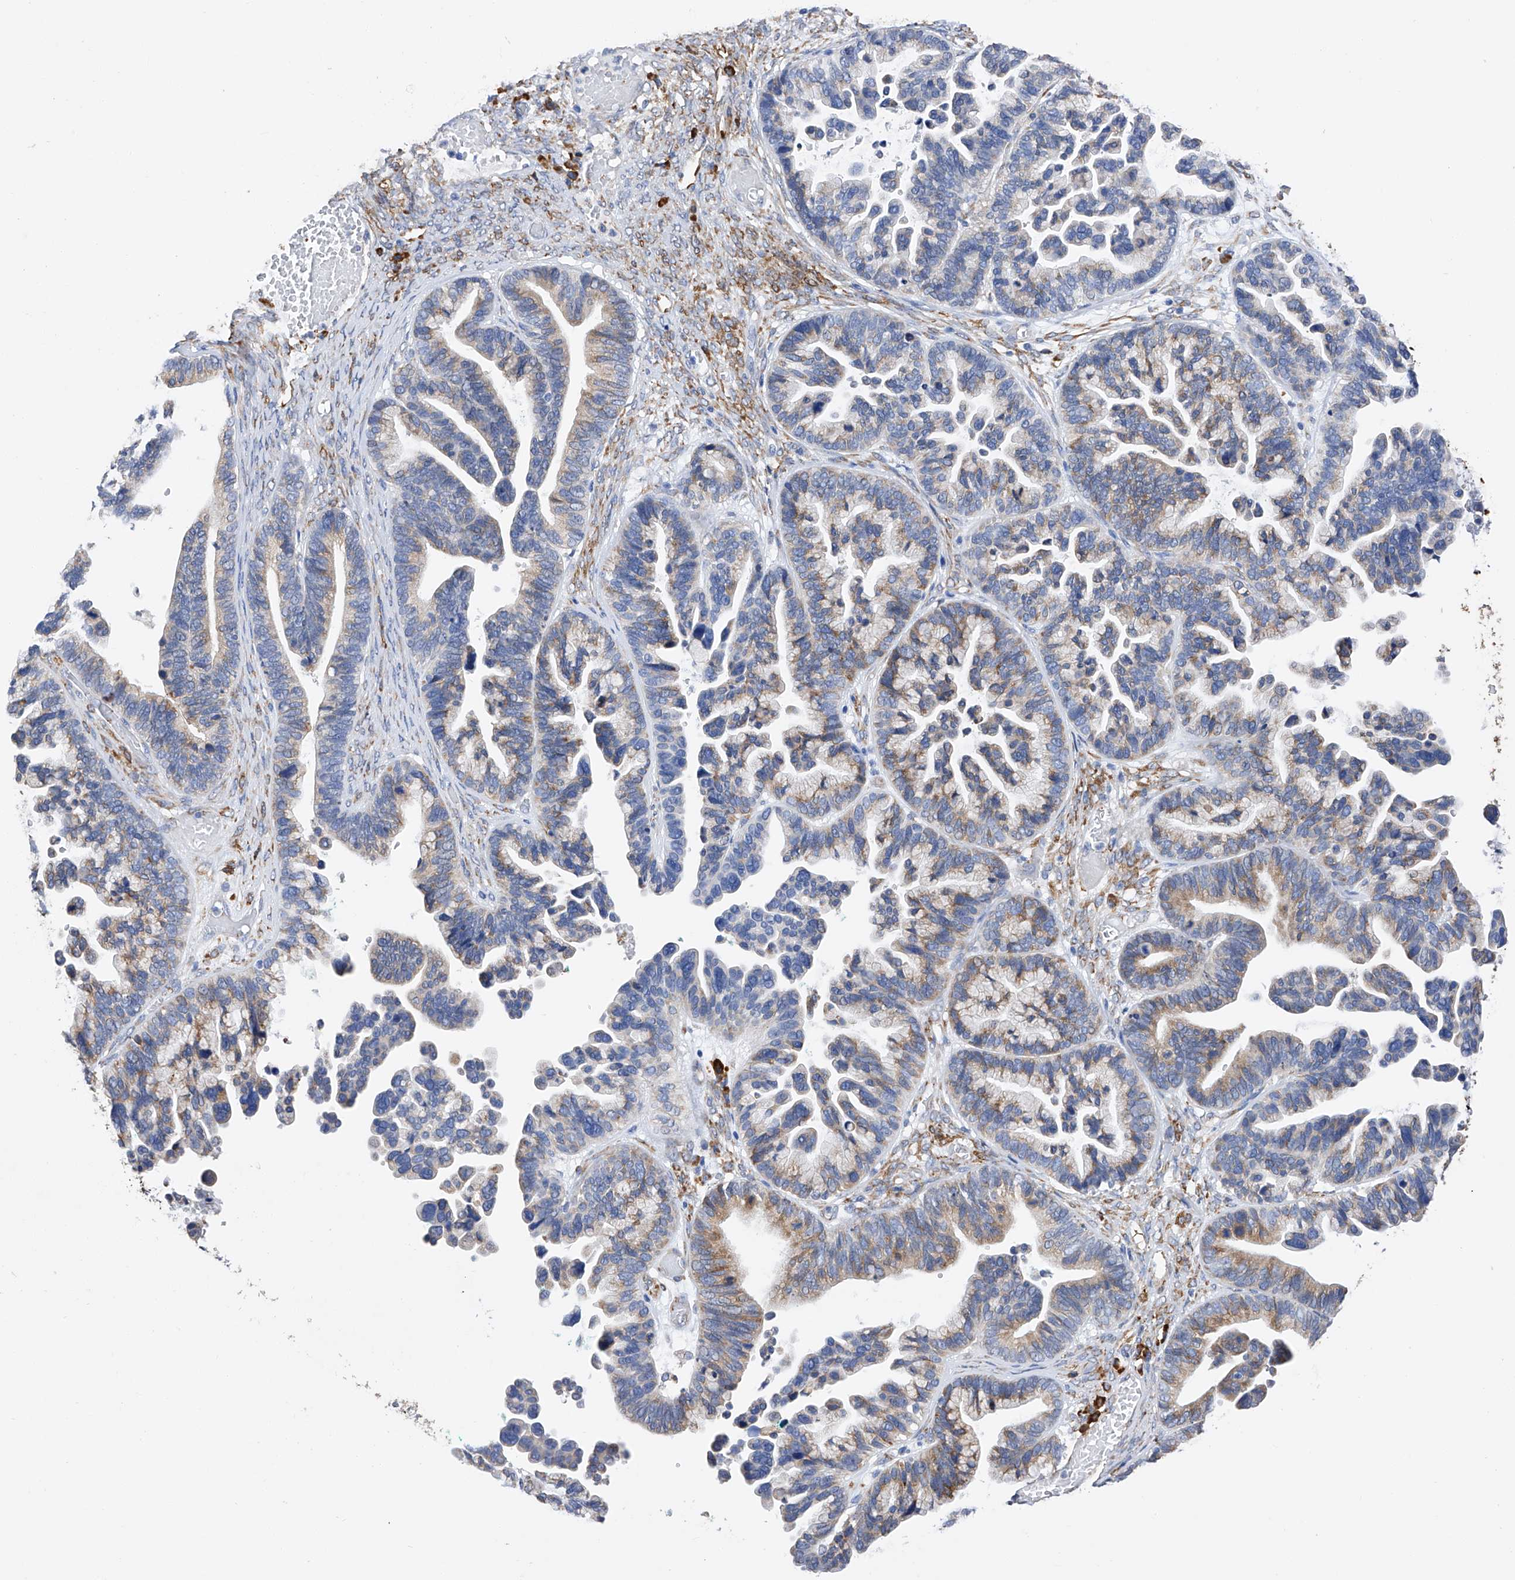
{"staining": {"intensity": "moderate", "quantity": "<25%", "location": "cytoplasmic/membranous"}, "tissue": "ovarian cancer", "cell_type": "Tumor cells", "image_type": "cancer", "snomed": [{"axis": "morphology", "description": "Cystadenocarcinoma, serous, NOS"}, {"axis": "topography", "description": "Ovary"}], "caption": "Protein staining of ovarian cancer tissue demonstrates moderate cytoplasmic/membranous staining in about <25% of tumor cells.", "gene": "PDIA5", "patient": {"sex": "female", "age": 56}}